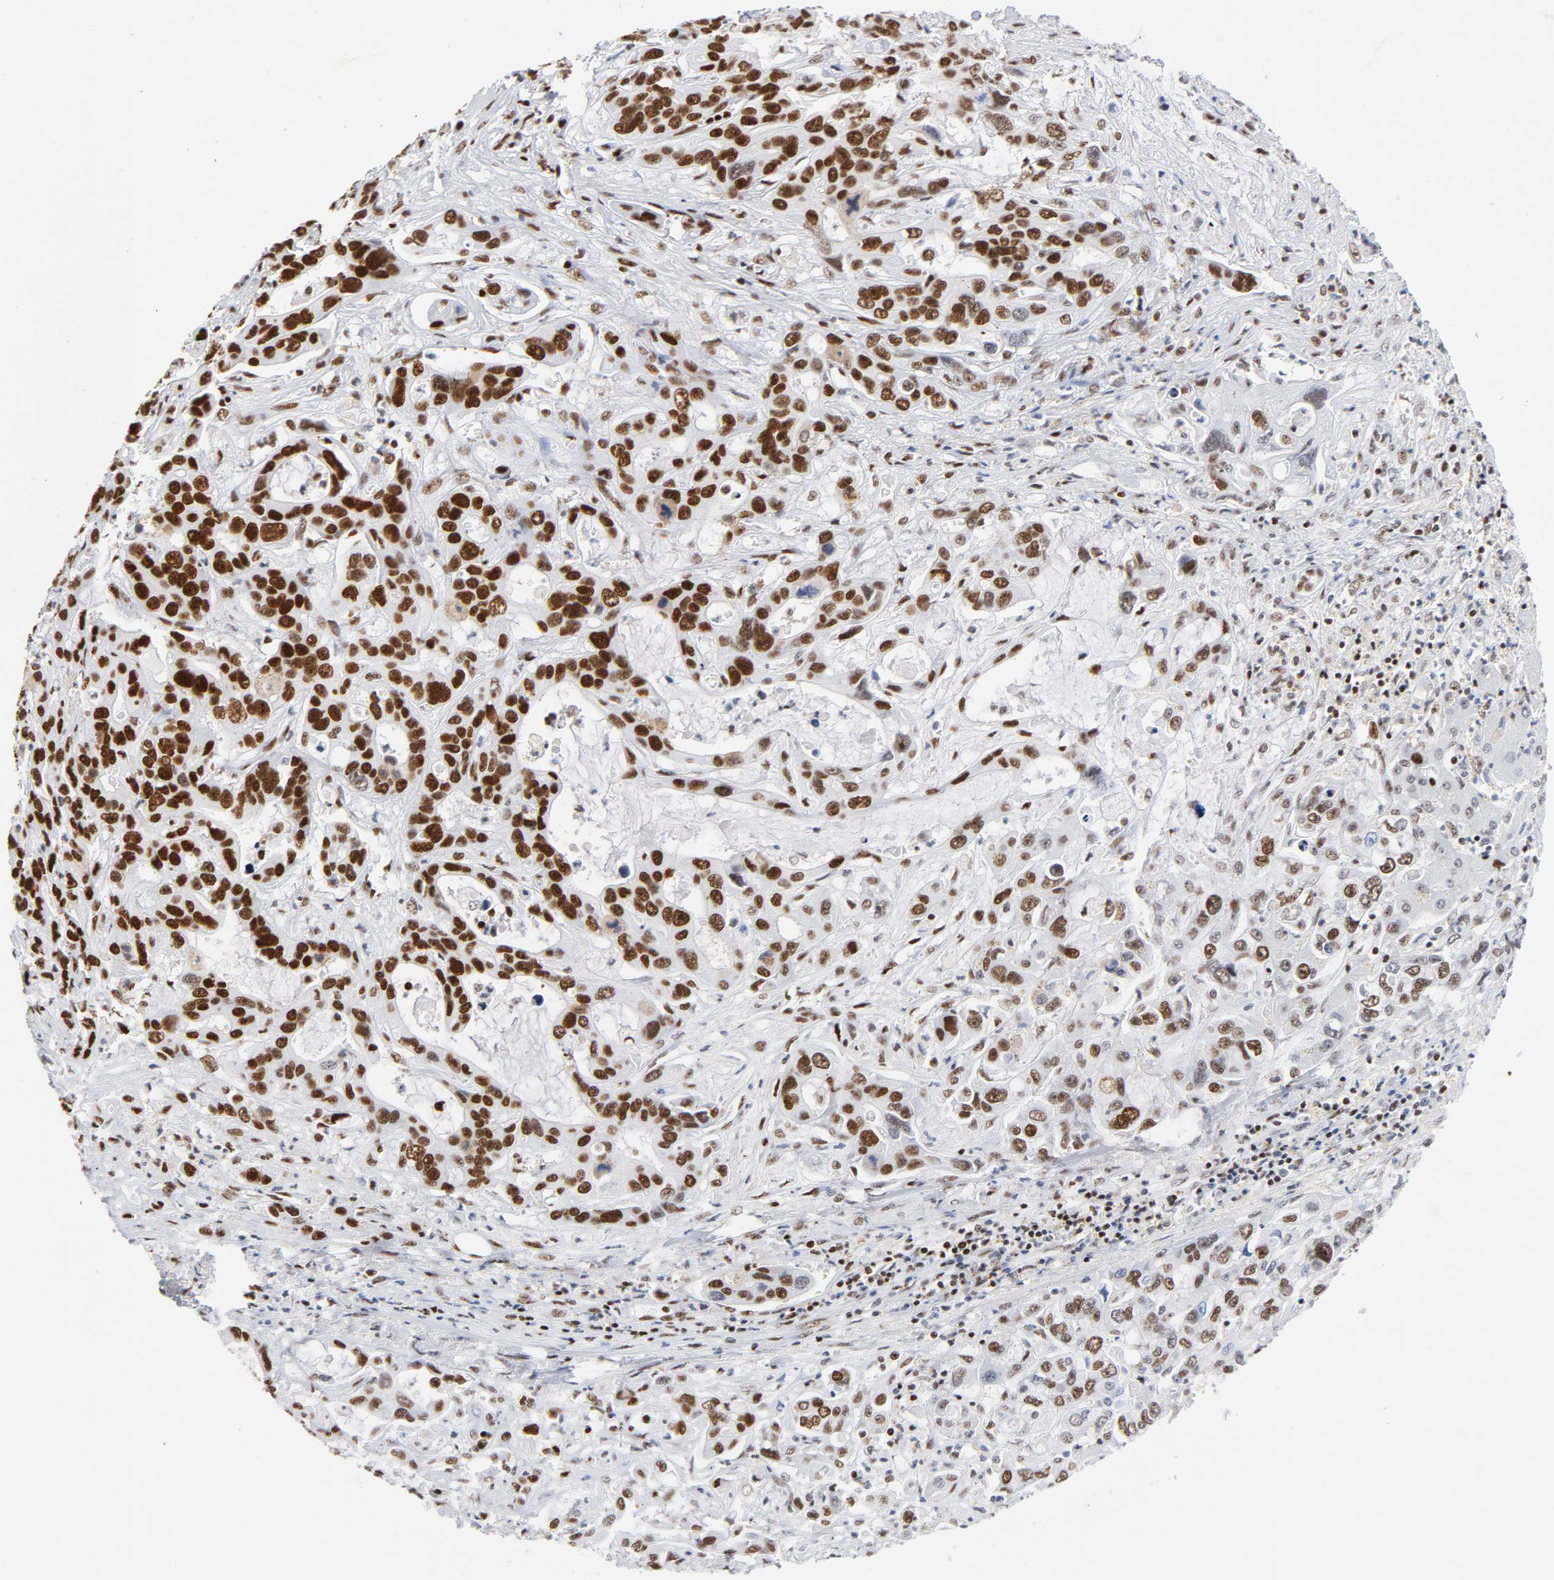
{"staining": {"intensity": "strong", "quantity": ">75%", "location": "nuclear"}, "tissue": "liver cancer", "cell_type": "Tumor cells", "image_type": "cancer", "snomed": [{"axis": "morphology", "description": "Cholangiocarcinoma"}, {"axis": "topography", "description": "Liver"}], "caption": "Liver cholangiocarcinoma stained with DAB IHC displays high levels of strong nuclear staining in approximately >75% of tumor cells.", "gene": "XRCC5", "patient": {"sex": "female", "age": 65}}